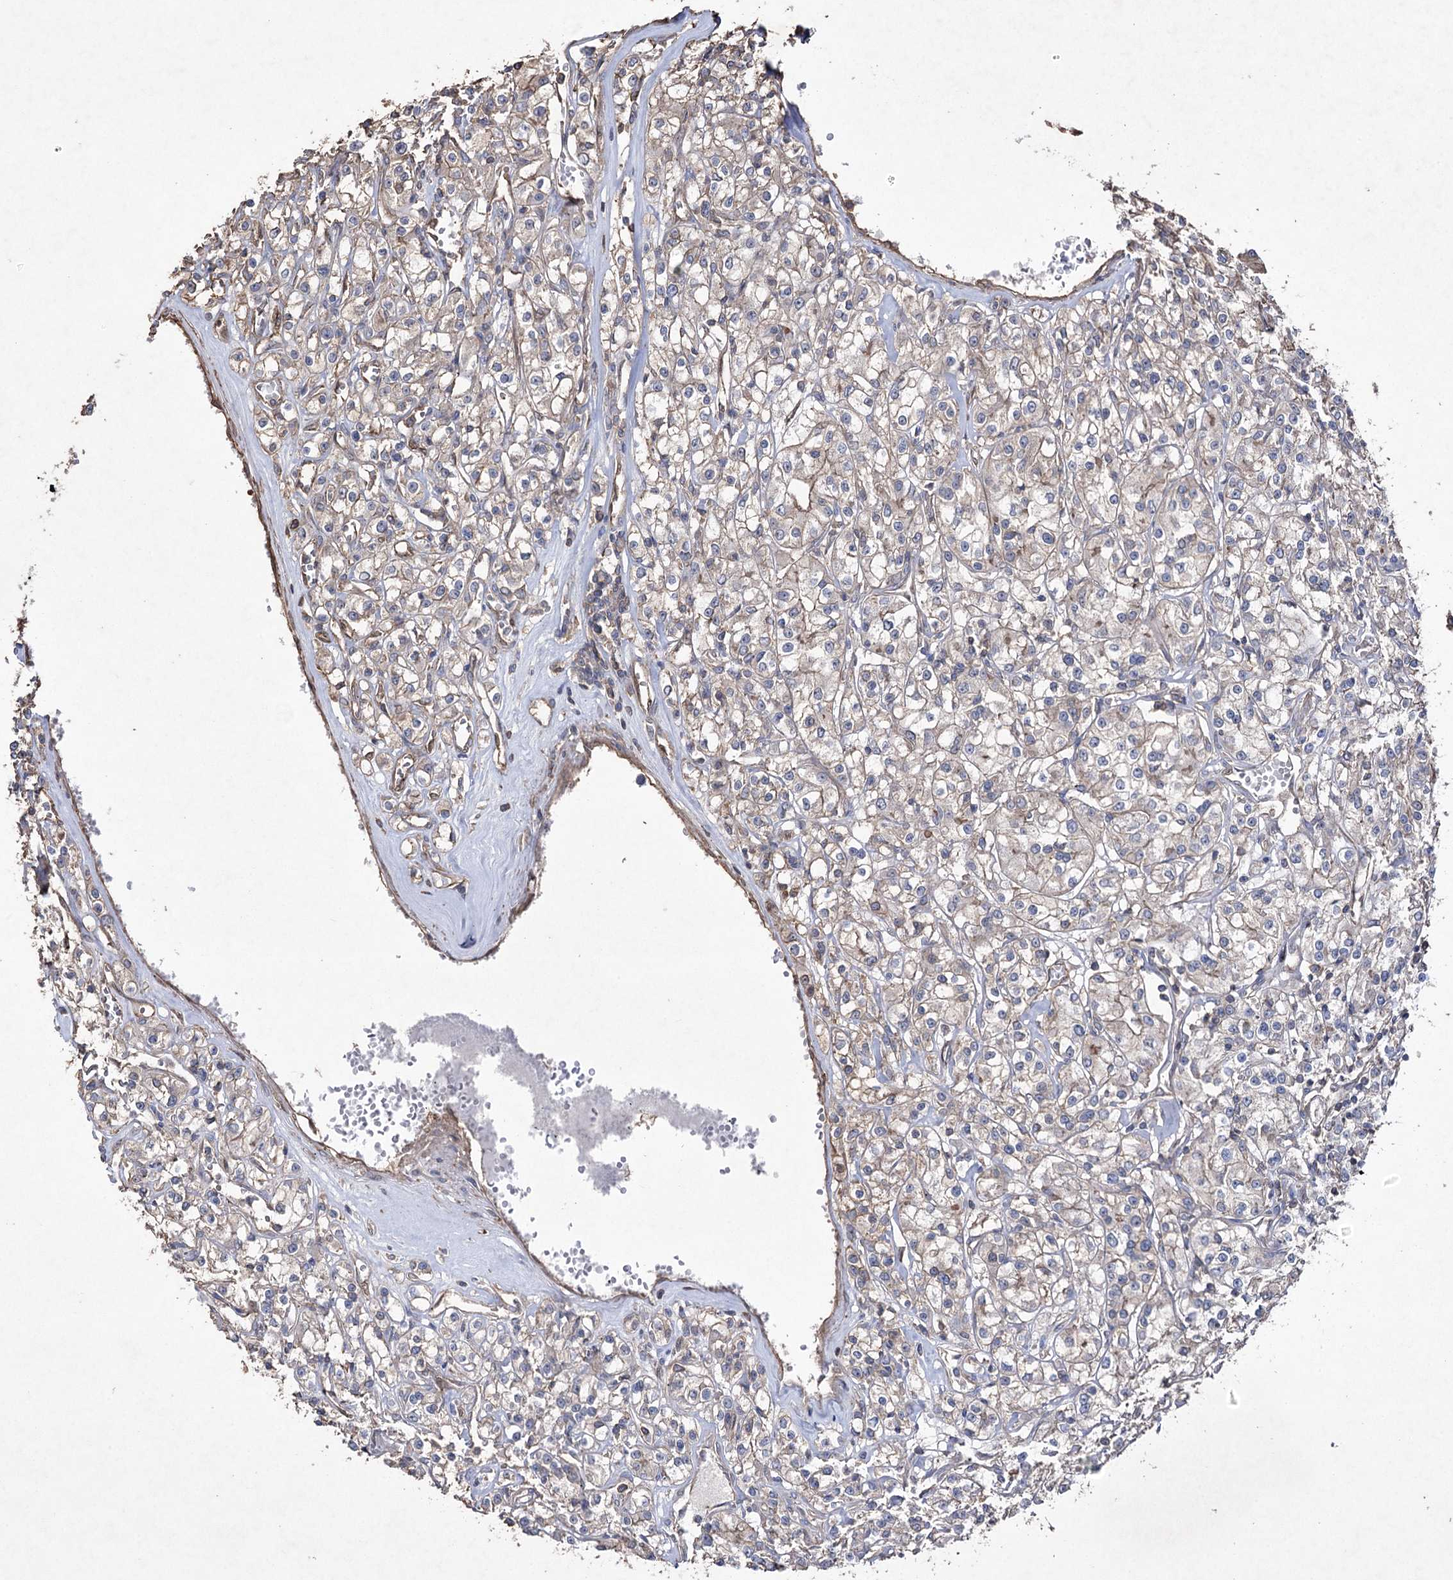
{"staining": {"intensity": "weak", "quantity": "25%-75%", "location": "cytoplasmic/membranous"}, "tissue": "renal cancer", "cell_type": "Tumor cells", "image_type": "cancer", "snomed": [{"axis": "morphology", "description": "Adenocarcinoma, NOS"}, {"axis": "topography", "description": "Kidney"}], "caption": "Human renal adenocarcinoma stained with a protein marker exhibits weak staining in tumor cells.", "gene": "FAM13B", "patient": {"sex": "female", "age": 59}}